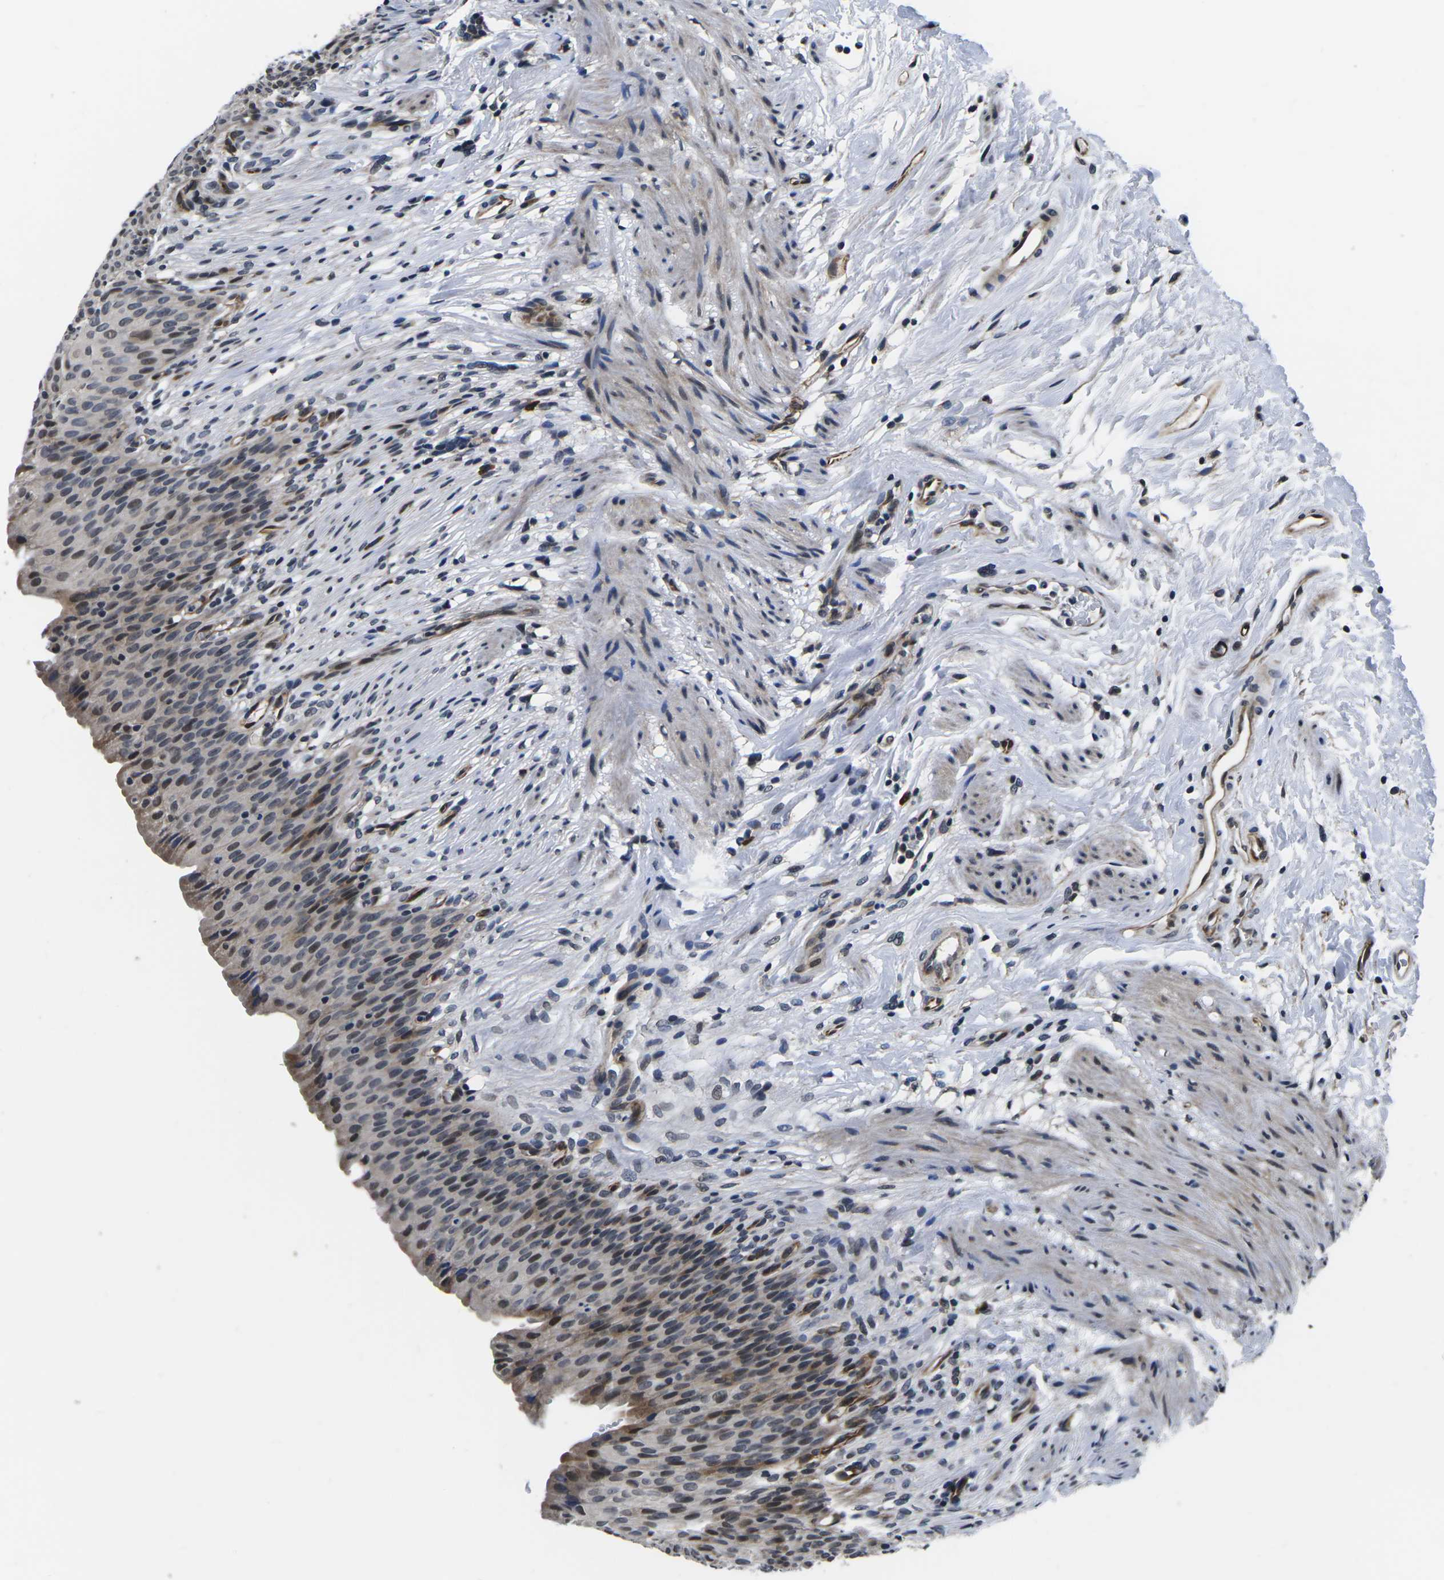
{"staining": {"intensity": "moderate", "quantity": "<25%", "location": "cytoplasmic/membranous,nuclear"}, "tissue": "urinary bladder", "cell_type": "Urothelial cells", "image_type": "normal", "snomed": [{"axis": "morphology", "description": "Normal tissue, NOS"}, {"axis": "topography", "description": "Urinary bladder"}], "caption": "About <25% of urothelial cells in unremarkable urinary bladder show moderate cytoplasmic/membranous,nuclear protein staining as visualized by brown immunohistochemical staining.", "gene": "CCNE1", "patient": {"sex": "female", "age": 79}}